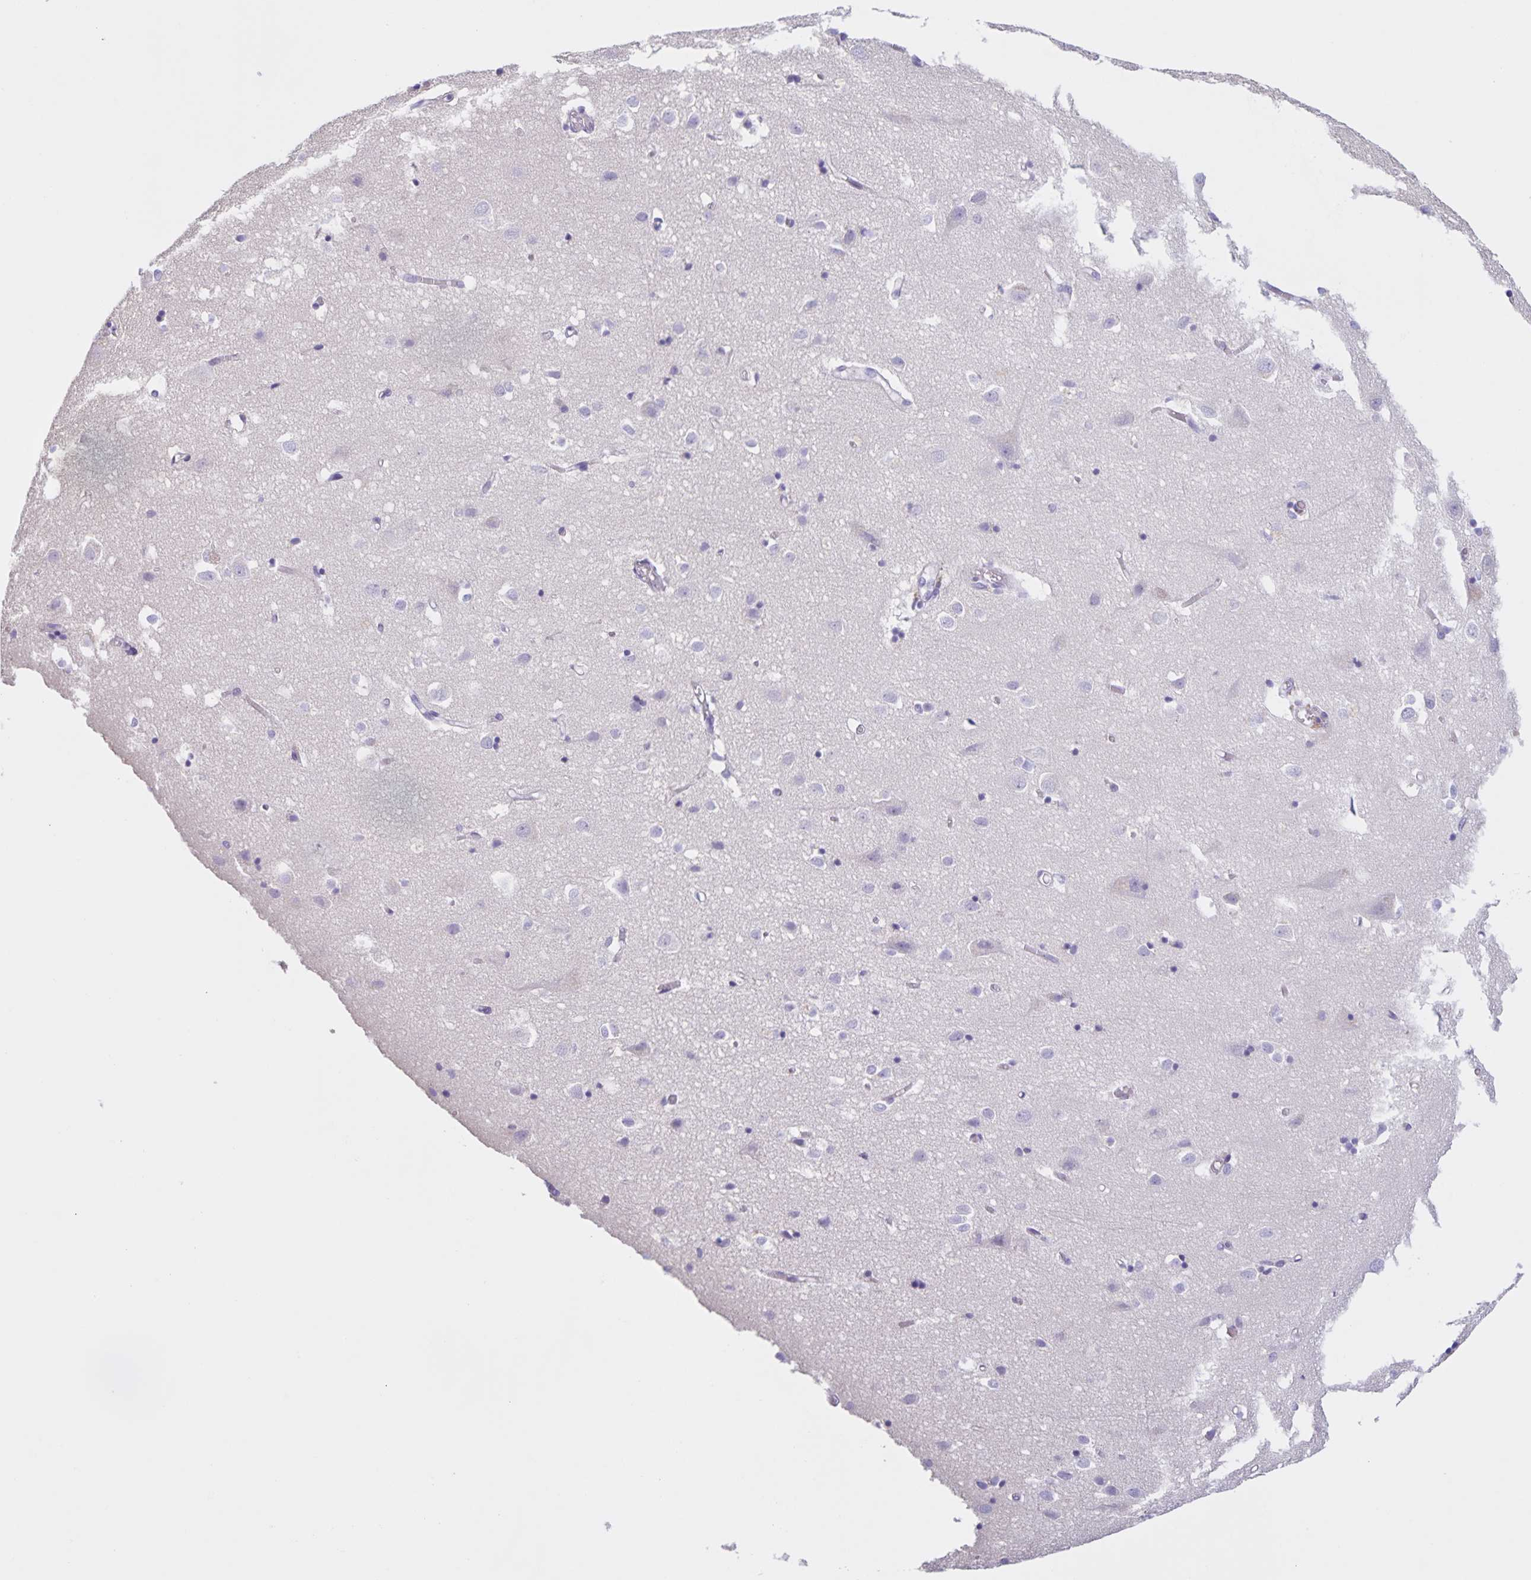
{"staining": {"intensity": "negative", "quantity": "none", "location": "none"}, "tissue": "cerebral cortex", "cell_type": "Endothelial cells", "image_type": "normal", "snomed": [{"axis": "morphology", "description": "Normal tissue, NOS"}, {"axis": "topography", "description": "Cerebral cortex"}], "caption": "This image is of benign cerebral cortex stained with immunohistochemistry to label a protein in brown with the nuclei are counter-stained blue. There is no staining in endothelial cells. (Brightfield microscopy of DAB immunohistochemistry (IHC) at high magnification).", "gene": "DMGDH", "patient": {"sex": "male", "age": 70}}